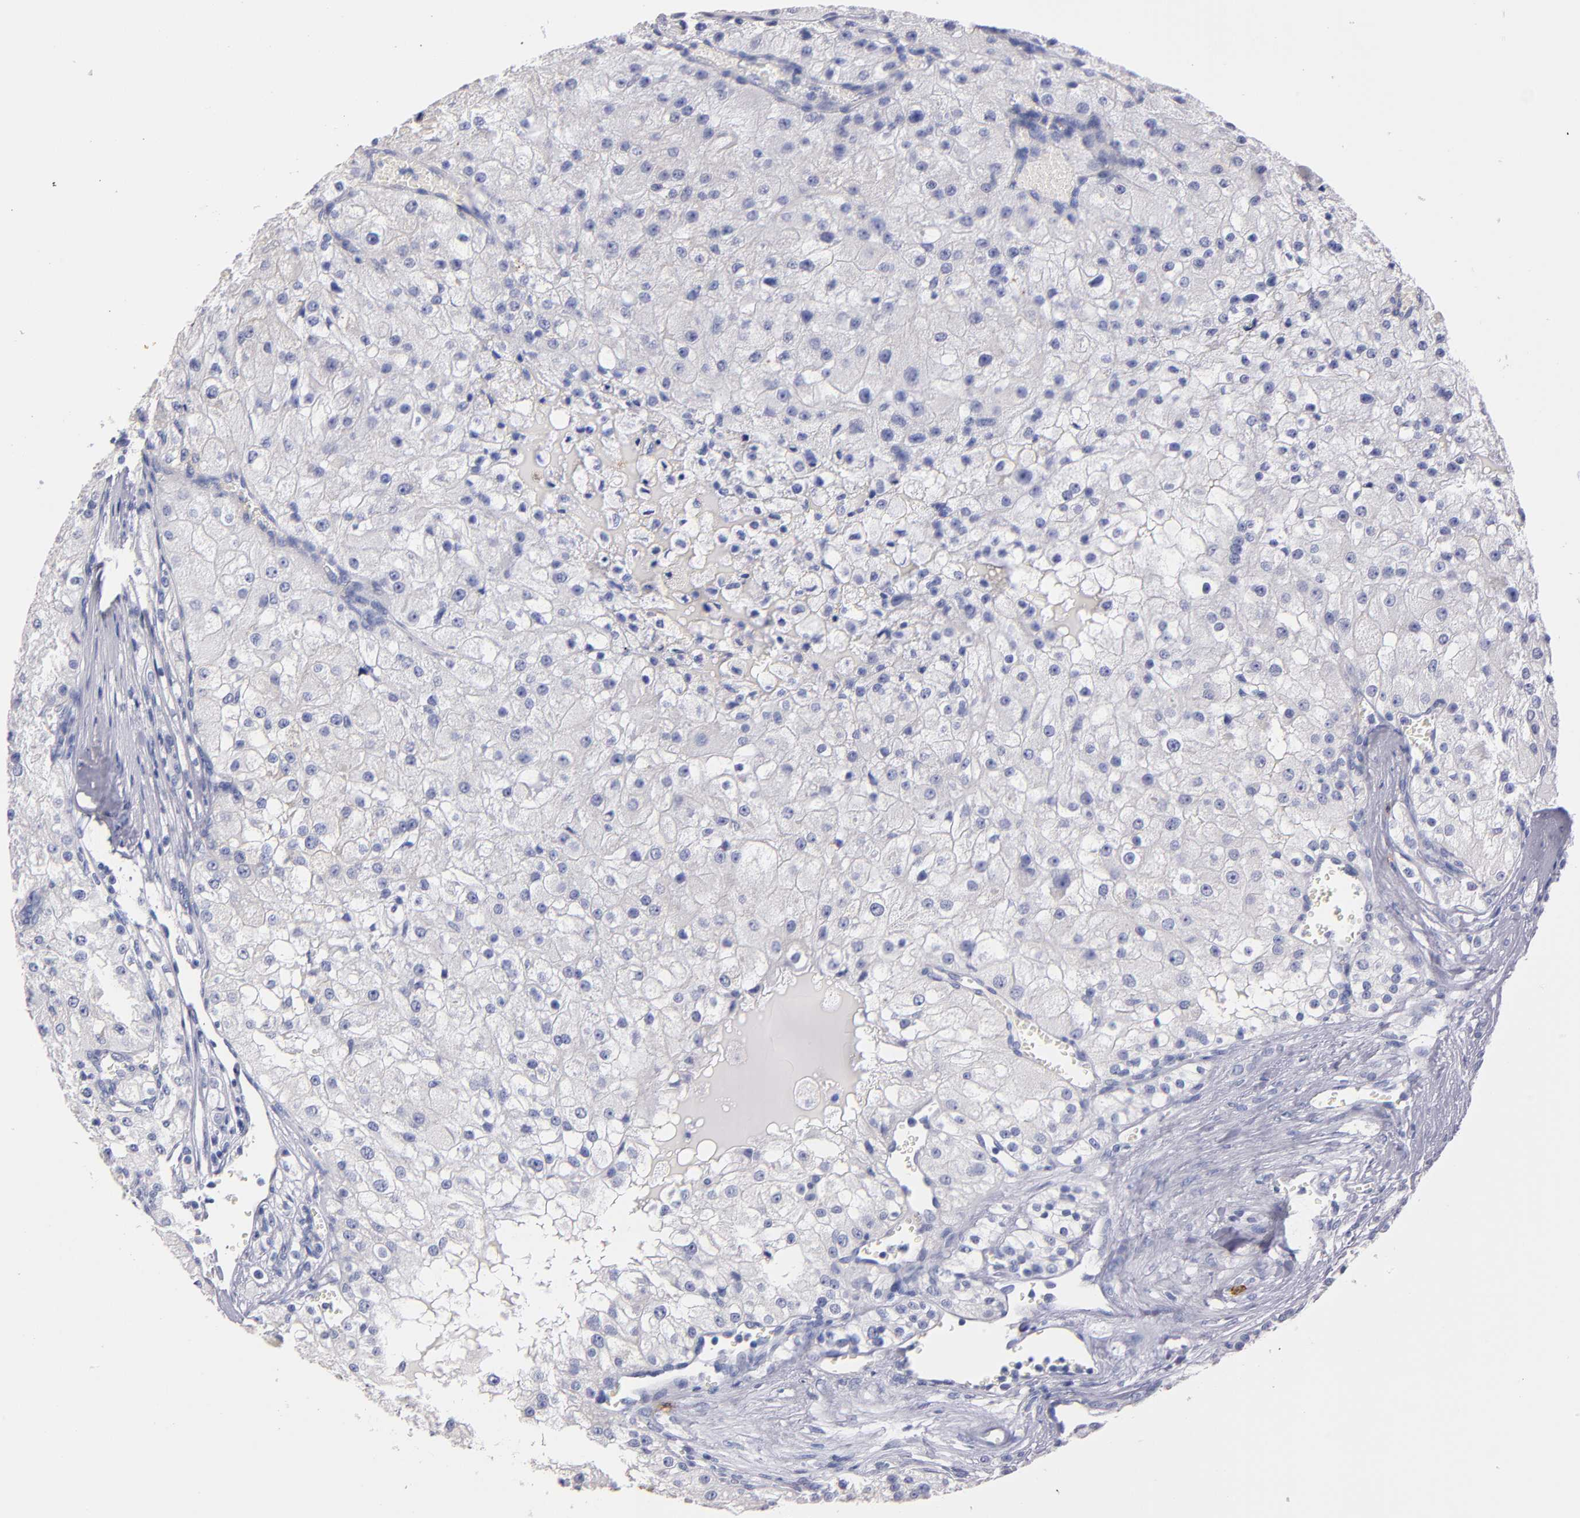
{"staining": {"intensity": "negative", "quantity": "none", "location": "none"}, "tissue": "renal cancer", "cell_type": "Tumor cells", "image_type": "cancer", "snomed": [{"axis": "morphology", "description": "Adenocarcinoma, NOS"}, {"axis": "topography", "description": "Kidney"}], "caption": "This is an IHC photomicrograph of renal cancer (adenocarcinoma). There is no staining in tumor cells.", "gene": "KIT", "patient": {"sex": "female", "age": 74}}